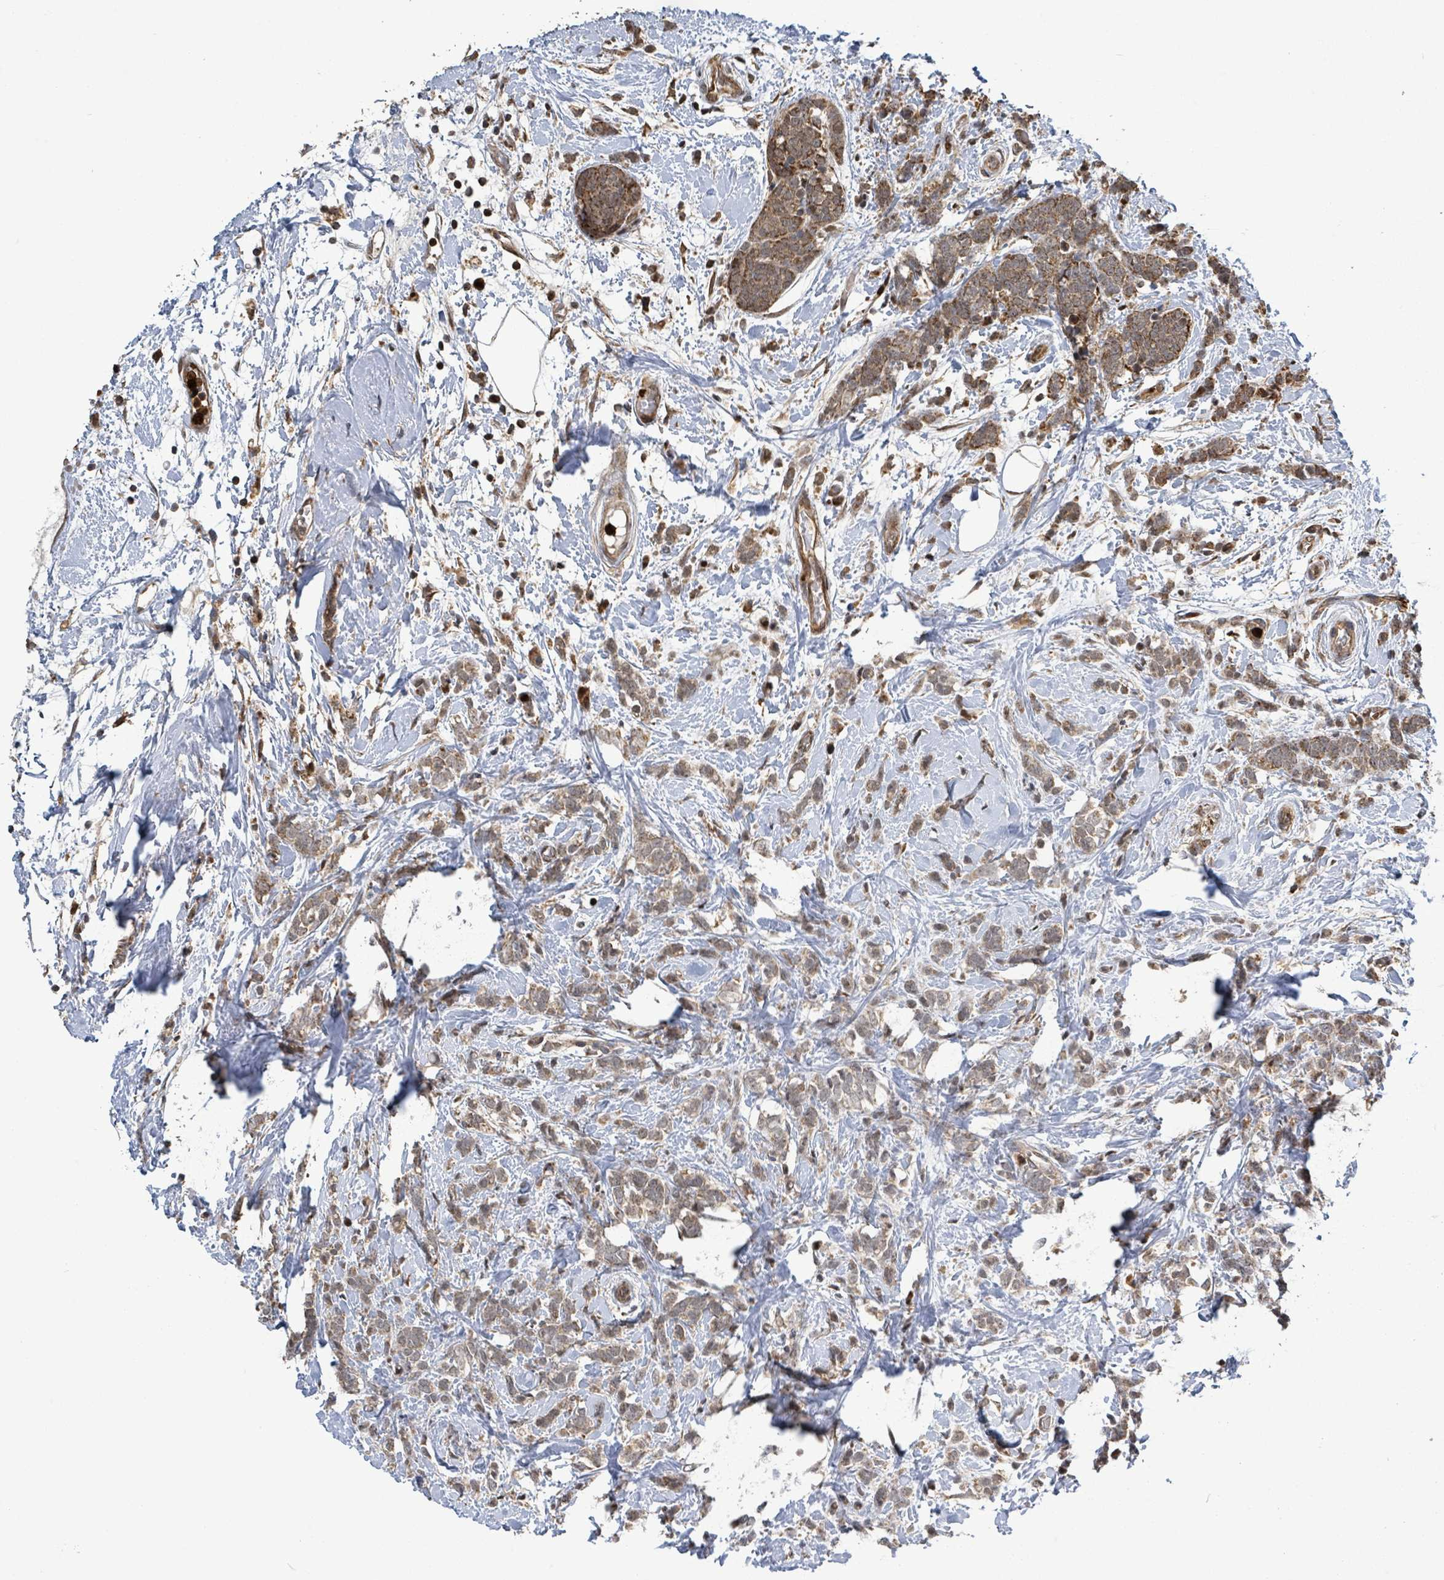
{"staining": {"intensity": "moderate", "quantity": ">75%", "location": "cytoplasmic/membranous"}, "tissue": "breast cancer", "cell_type": "Tumor cells", "image_type": "cancer", "snomed": [{"axis": "morphology", "description": "Lobular carcinoma"}, {"axis": "topography", "description": "Breast"}], "caption": "Protein positivity by immunohistochemistry (IHC) reveals moderate cytoplasmic/membranous positivity in about >75% of tumor cells in breast cancer (lobular carcinoma).", "gene": "COQ6", "patient": {"sex": "female", "age": 58}}